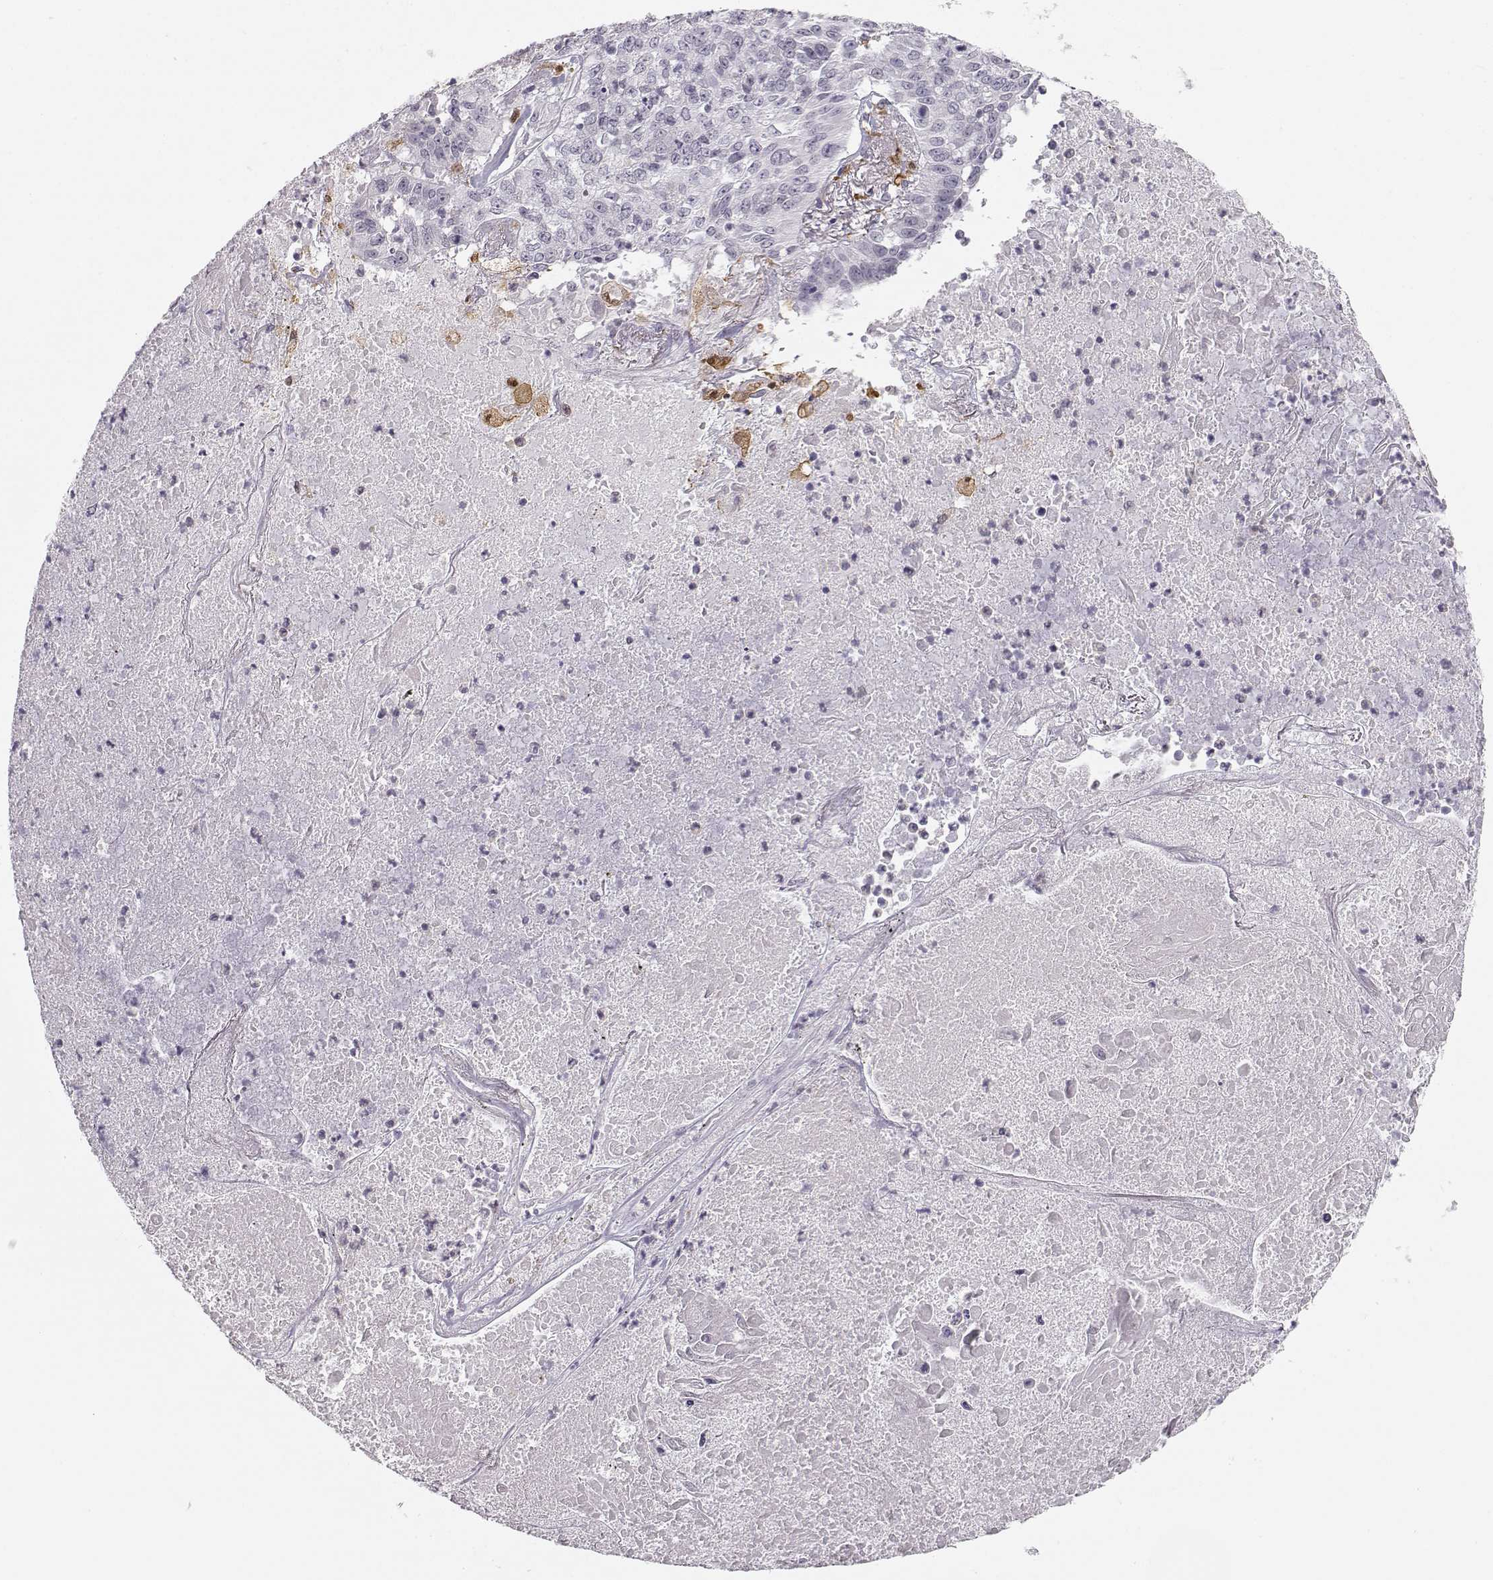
{"staining": {"intensity": "negative", "quantity": "none", "location": "none"}, "tissue": "lung cancer", "cell_type": "Tumor cells", "image_type": "cancer", "snomed": [{"axis": "morphology", "description": "Squamous cell carcinoma, NOS"}, {"axis": "topography", "description": "Lung"}], "caption": "Protein analysis of lung squamous cell carcinoma demonstrates no significant expression in tumor cells.", "gene": "HTR7", "patient": {"sex": "male", "age": 64}}